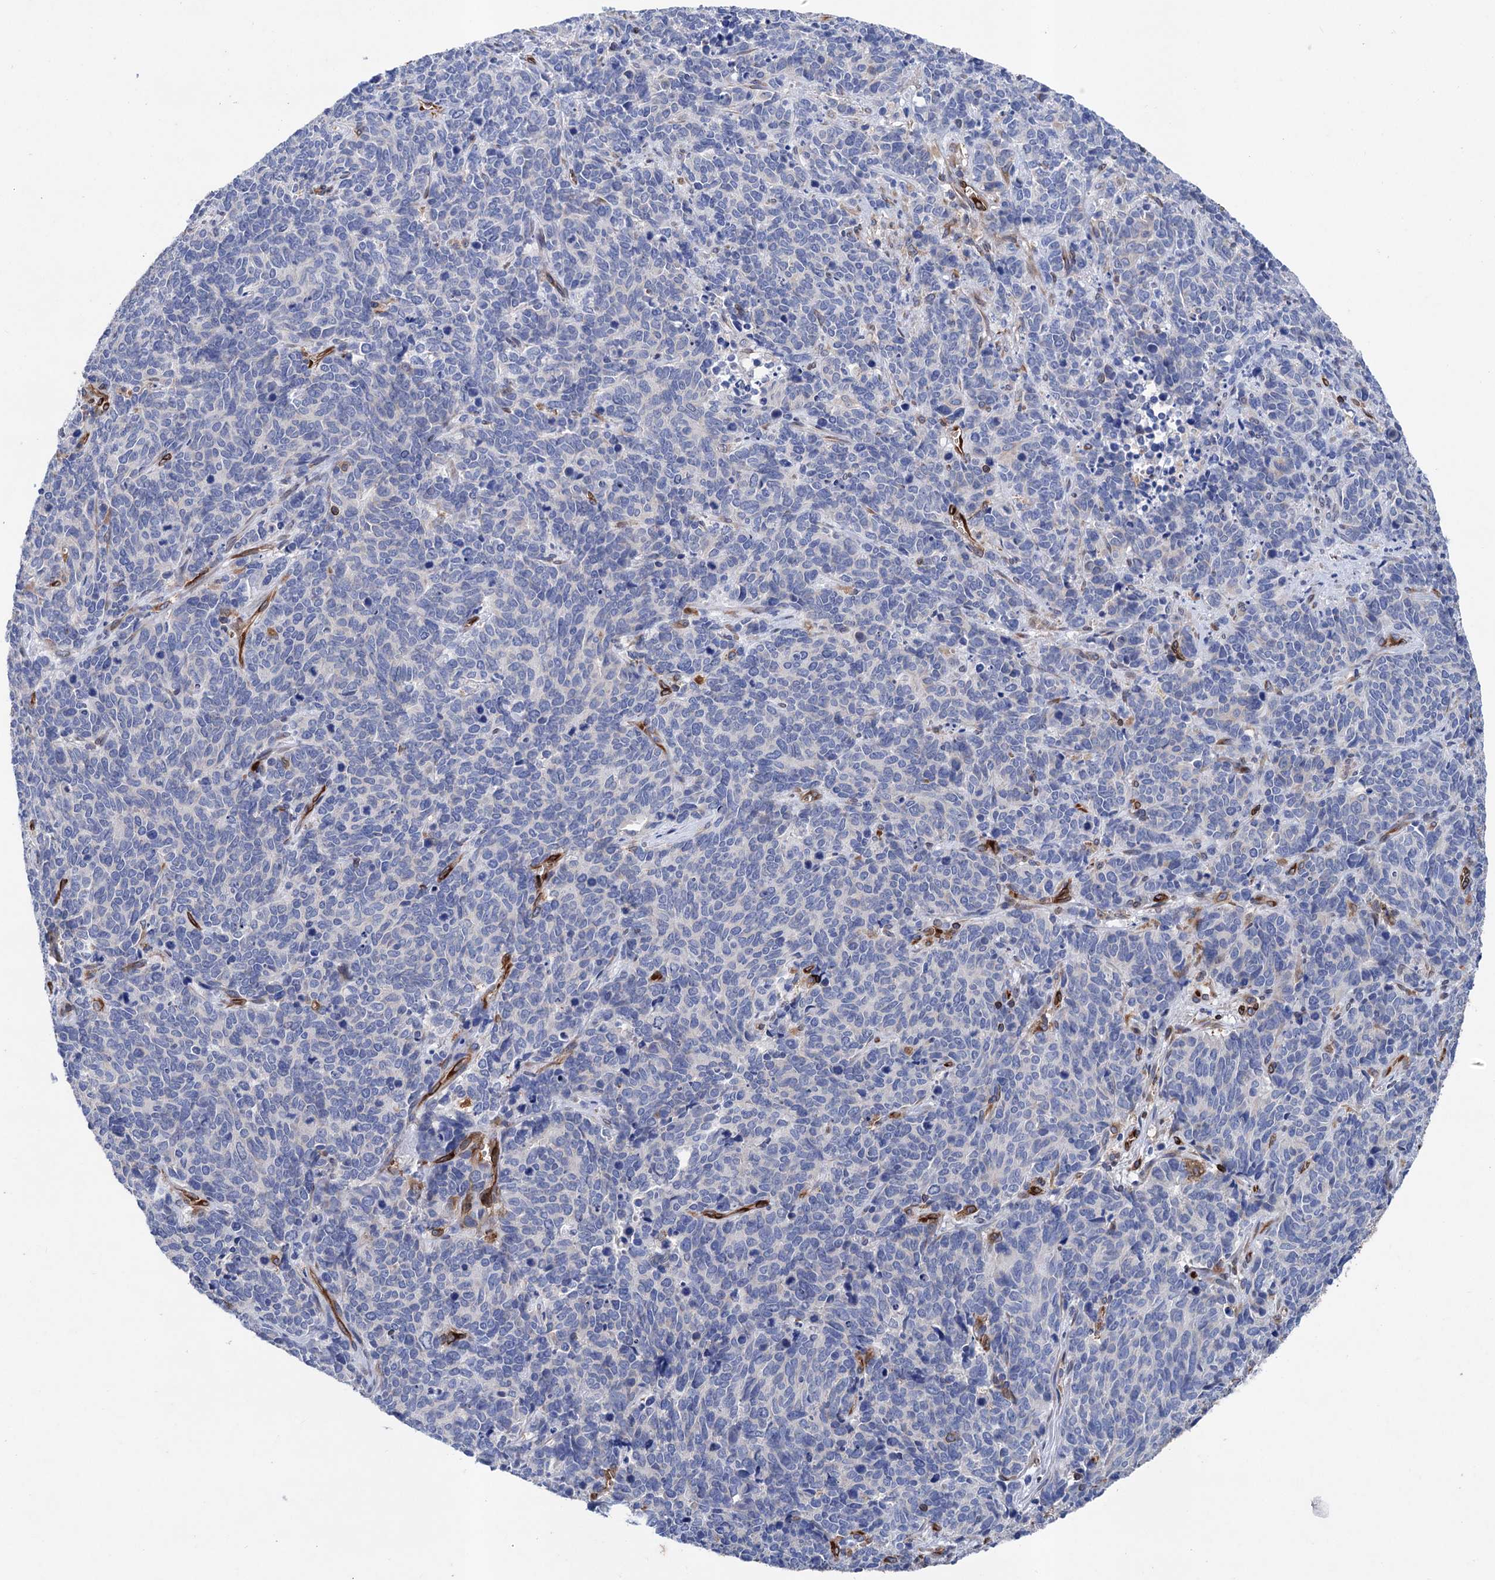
{"staining": {"intensity": "negative", "quantity": "none", "location": "none"}, "tissue": "cervical cancer", "cell_type": "Tumor cells", "image_type": "cancer", "snomed": [{"axis": "morphology", "description": "Squamous cell carcinoma, NOS"}, {"axis": "topography", "description": "Cervix"}], "caption": "Cervical squamous cell carcinoma stained for a protein using immunohistochemistry reveals no positivity tumor cells.", "gene": "STING1", "patient": {"sex": "female", "age": 60}}